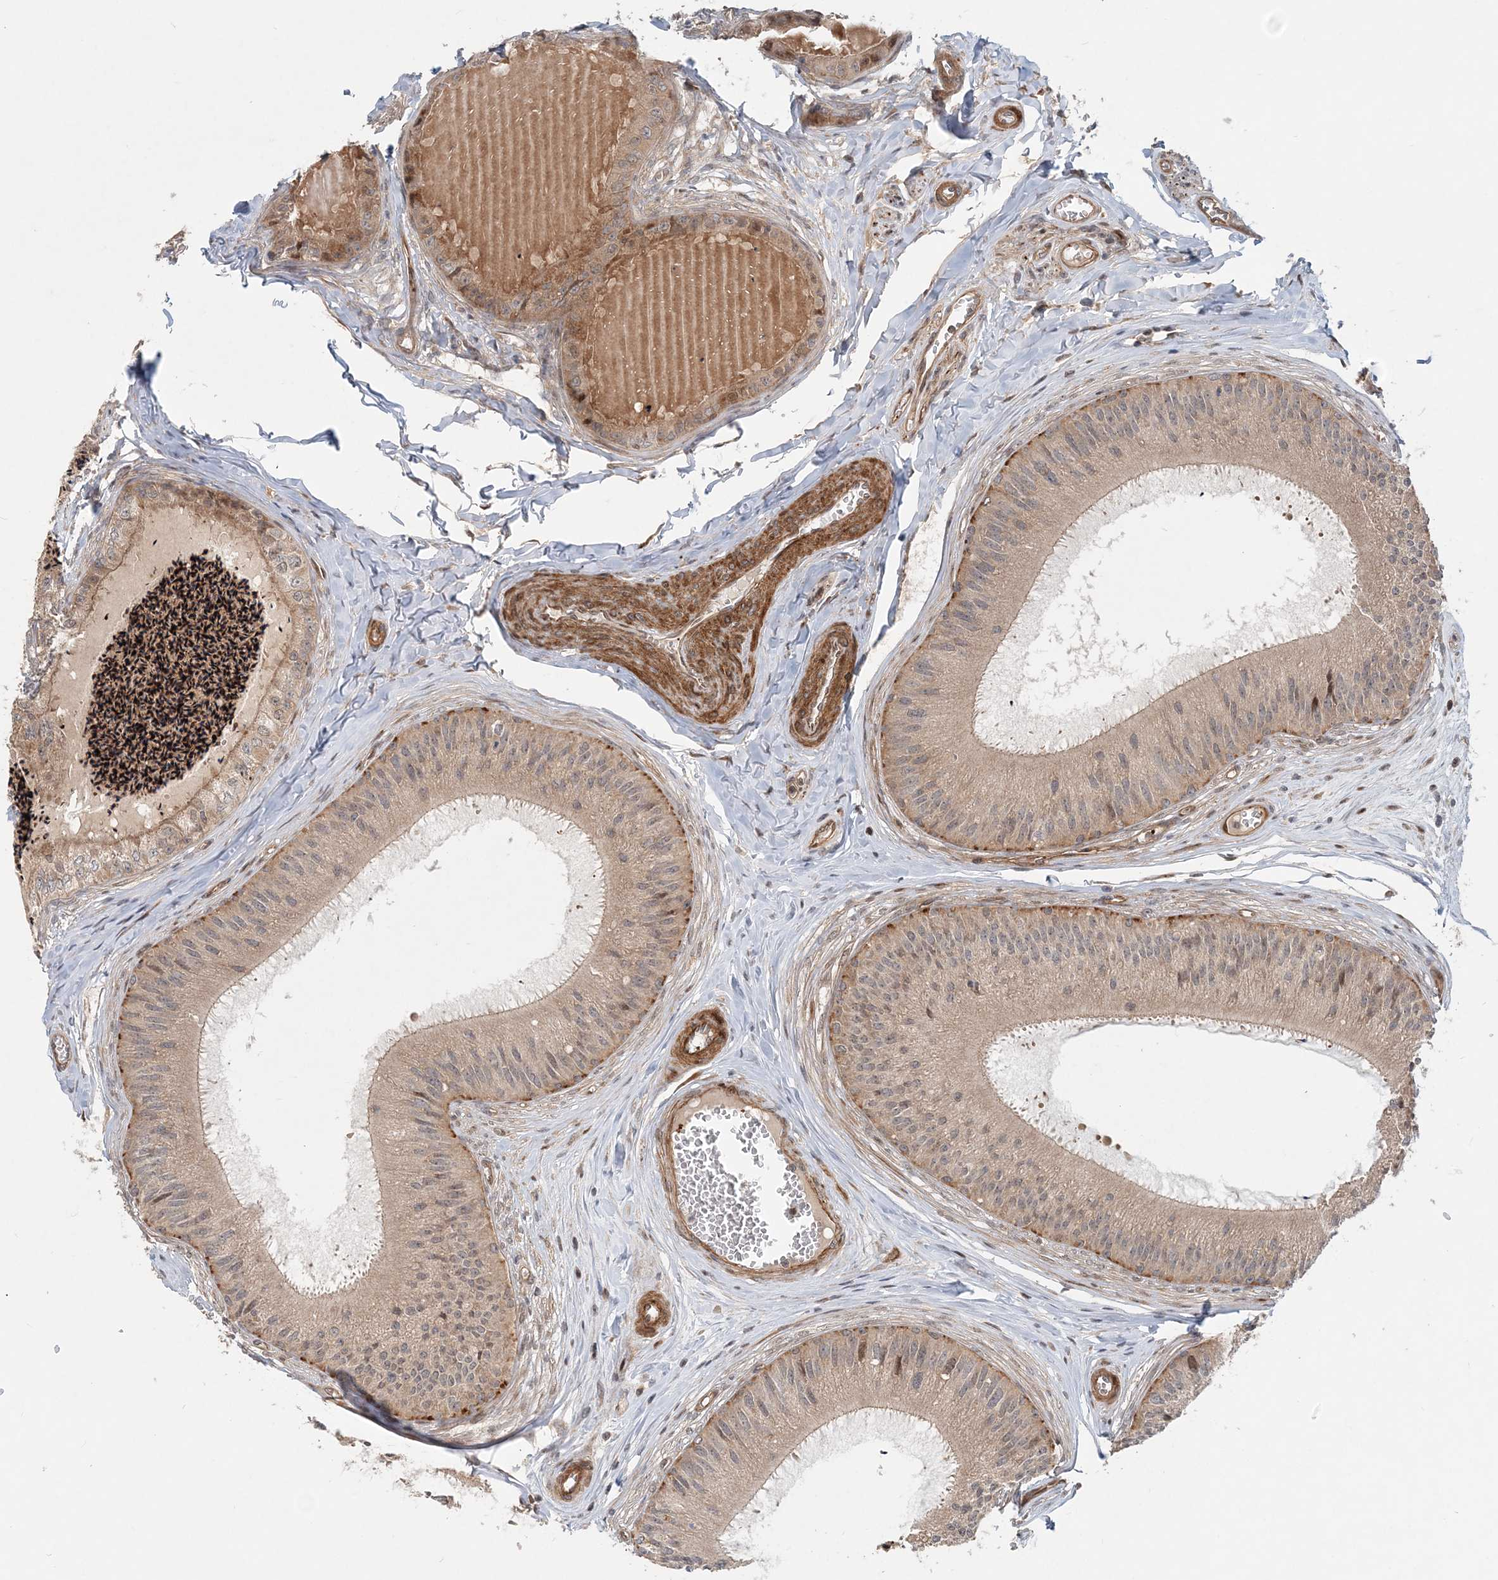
{"staining": {"intensity": "moderate", "quantity": ">75%", "location": "cytoplasmic/membranous"}, "tissue": "epididymis", "cell_type": "Glandular cells", "image_type": "normal", "snomed": [{"axis": "morphology", "description": "Normal tissue, NOS"}, {"axis": "topography", "description": "Epididymis"}], "caption": "Immunohistochemical staining of benign epididymis exhibits >75% levels of moderate cytoplasmic/membranous protein staining in approximately >75% of glandular cells. The protein is shown in brown color, while the nuclei are stained blue.", "gene": "GEMIN5", "patient": {"sex": "male", "age": 31}}